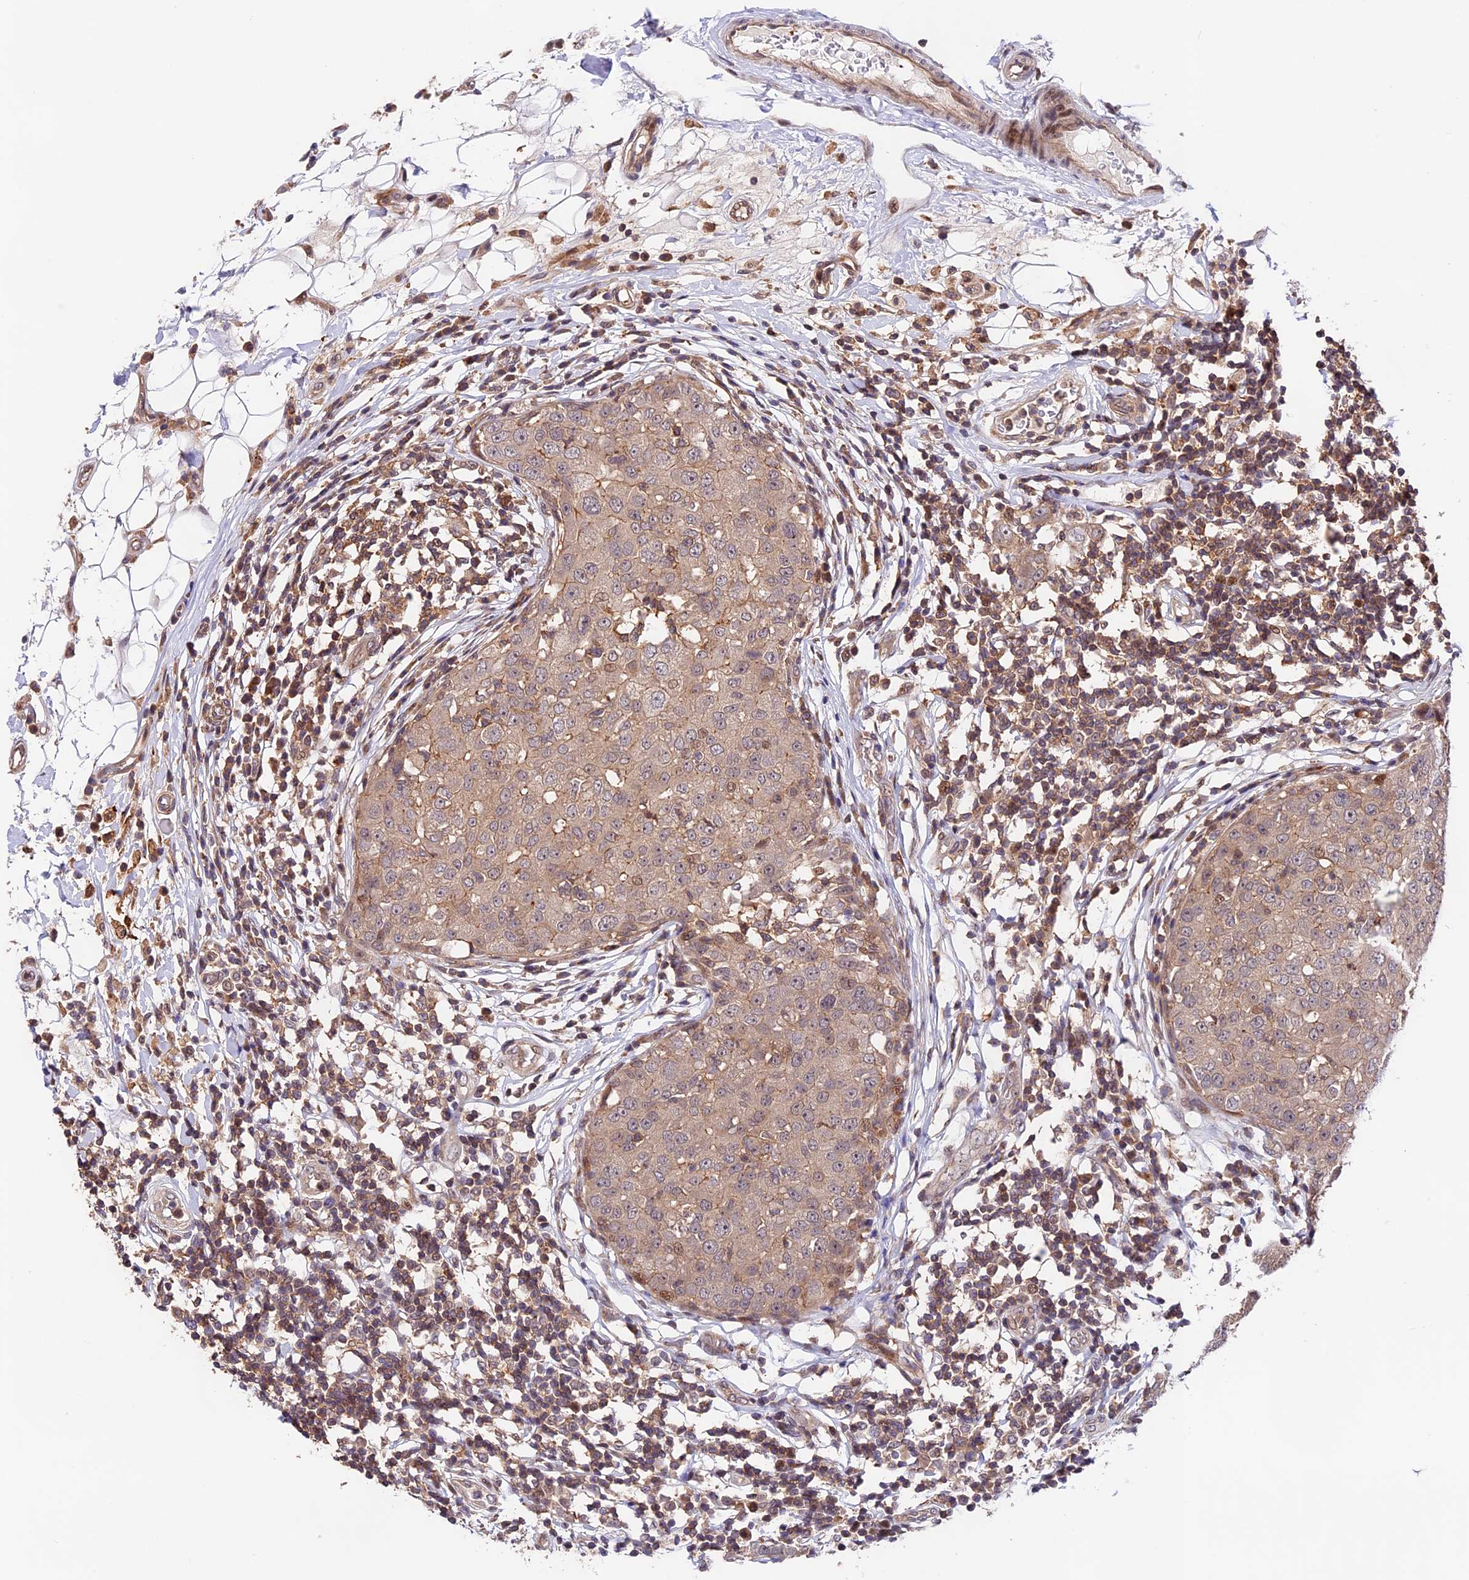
{"staining": {"intensity": "weak", "quantity": "25%-75%", "location": "cytoplasmic/membranous"}, "tissue": "breast cancer", "cell_type": "Tumor cells", "image_type": "cancer", "snomed": [{"axis": "morphology", "description": "Duct carcinoma"}, {"axis": "topography", "description": "Breast"}], "caption": "An image showing weak cytoplasmic/membranous staining in about 25%-75% of tumor cells in breast cancer, as visualized by brown immunohistochemical staining.", "gene": "CACNA1H", "patient": {"sex": "female", "age": 27}}